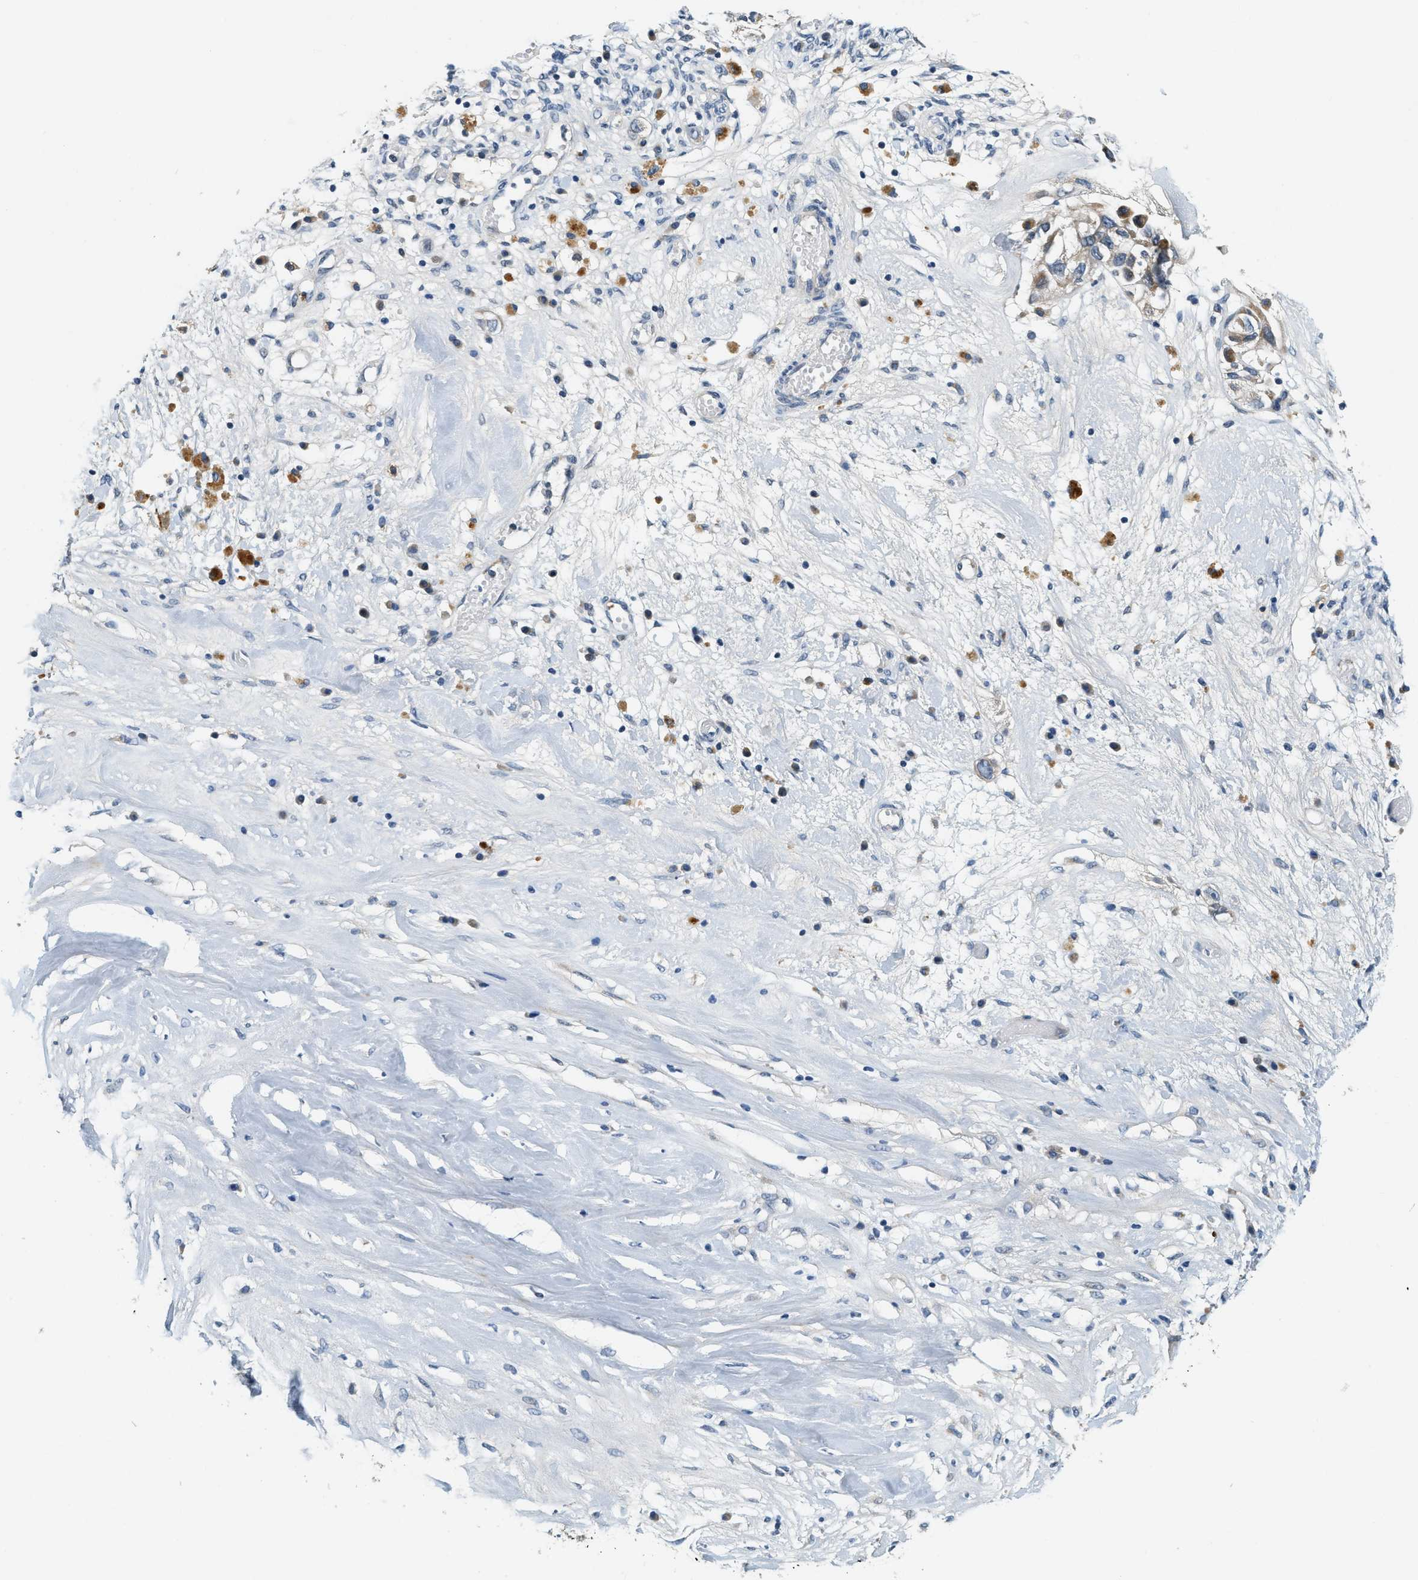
{"staining": {"intensity": "negative", "quantity": "none", "location": "none"}, "tissue": "ovarian cancer", "cell_type": "Tumor cells", "image_type": "cancer", "snomed": [{"axis": "morphology", "description": "Carcinoma, NOS"}, {"axis": "morphology", "description": "Cystadenocarcinoma, serous, NOS"}, {"axis": "topography", "description": "Ovary"}], "caption": "Ovarian cancer was stained to show a protein in brown. There is no significant staining in tumor cells.", "gene": "YAE1", "patient": {"sex": "female", "age": 69}}